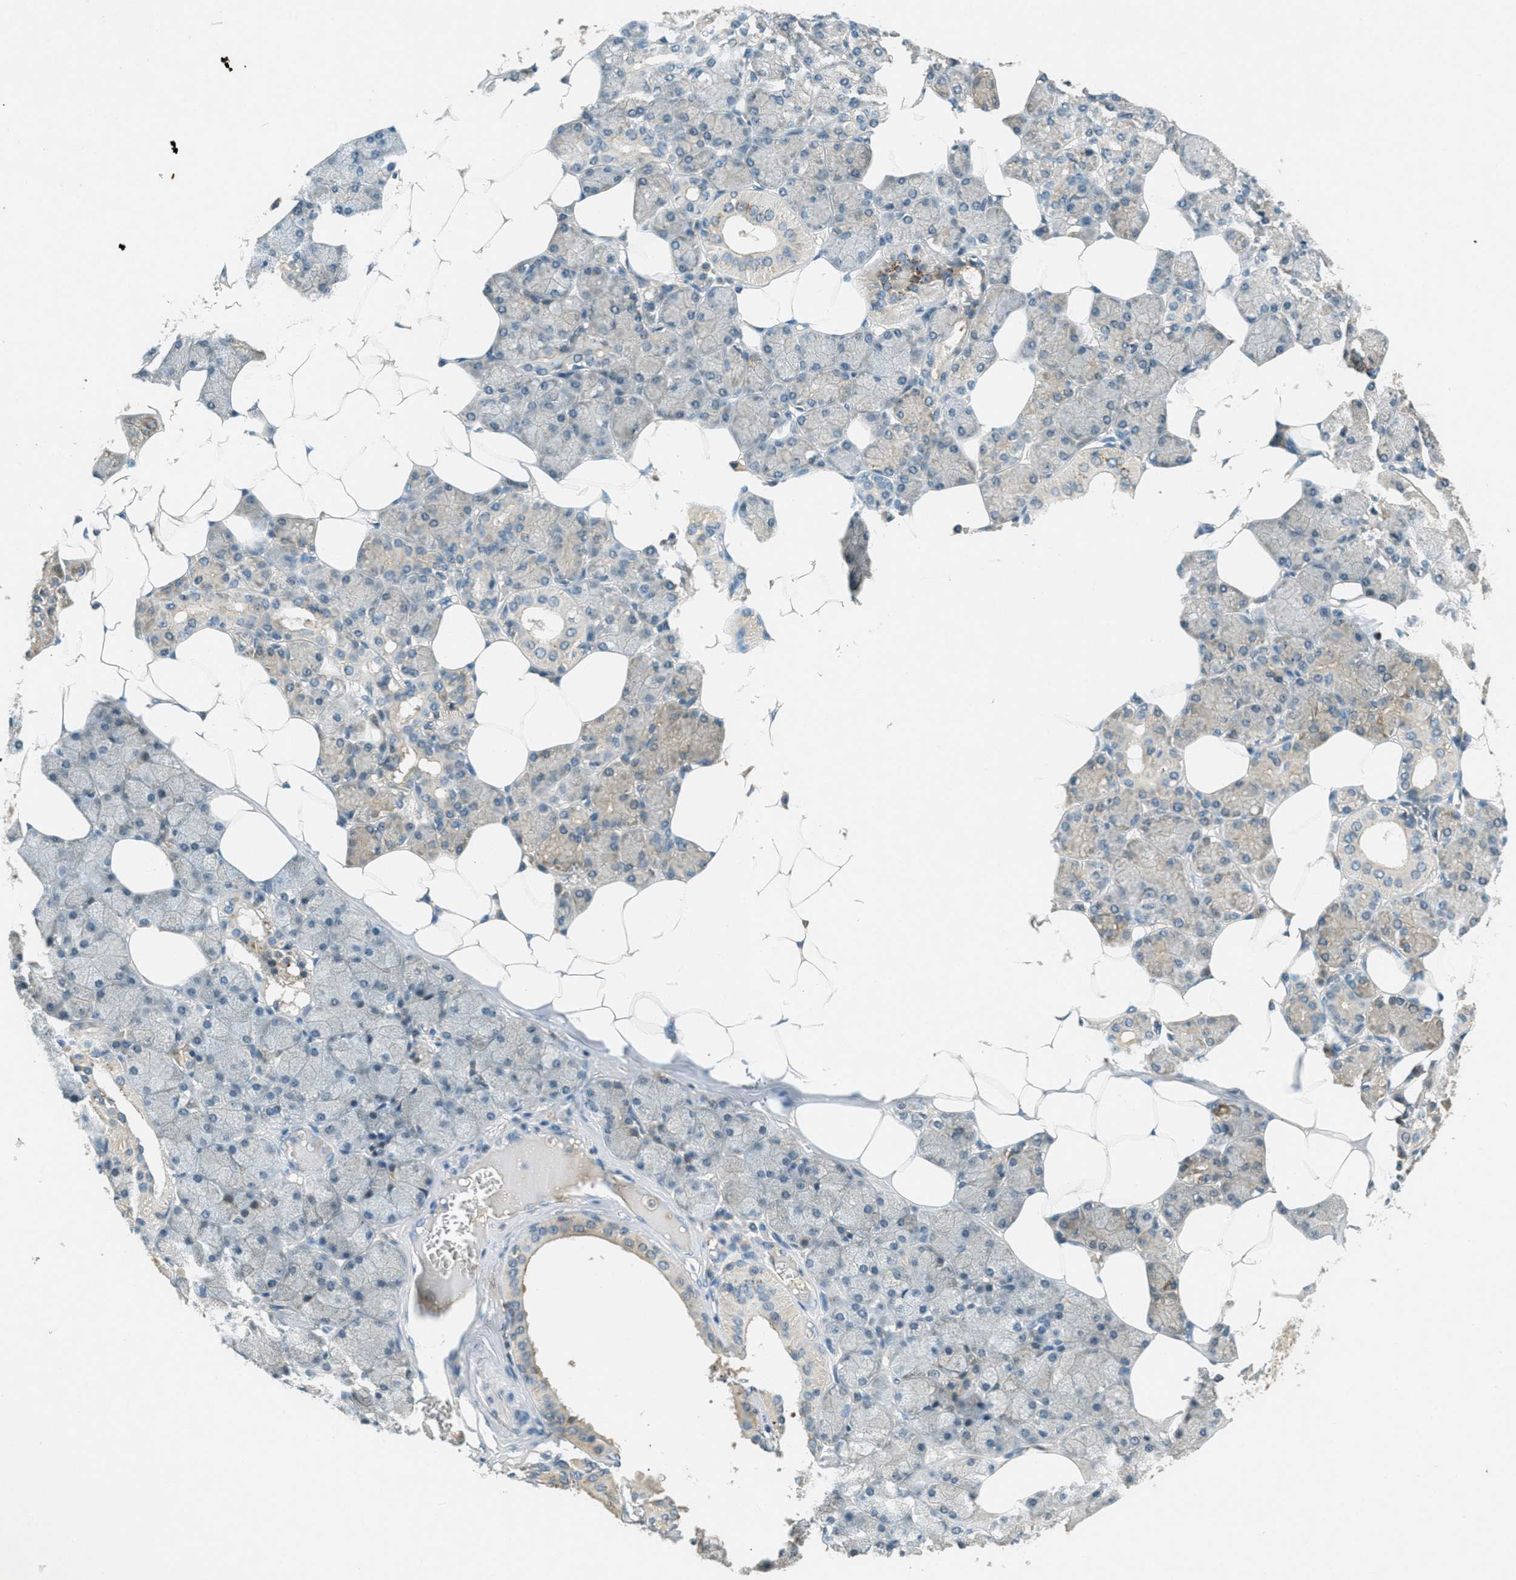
{"staining": {"intensity": "moderate", "quantity": "25%-75%", "location": "cytoplasmic/membranous"}, "tissue": "salivary gland", "cell_type": "Glandular cells", "image_type": "normal", "snomed": [{"axis": "morphology", "description": "Normal tissue, NOS"}, {"axis": "topography", "description": "Salivary gland"}], "caption": "Glandular cells demonstrate moderate cytoplasmic/membranous expression in approximately 25%-75% of cells in normal salivary gland. The staining was performed using DAB to visualize the protein expression in brown, while the nuclei were stained in blue with hematoxylin (Magnification: 20x).", "gene": "NUDT4B", "patient": {"sex": "male", "age": 62}}